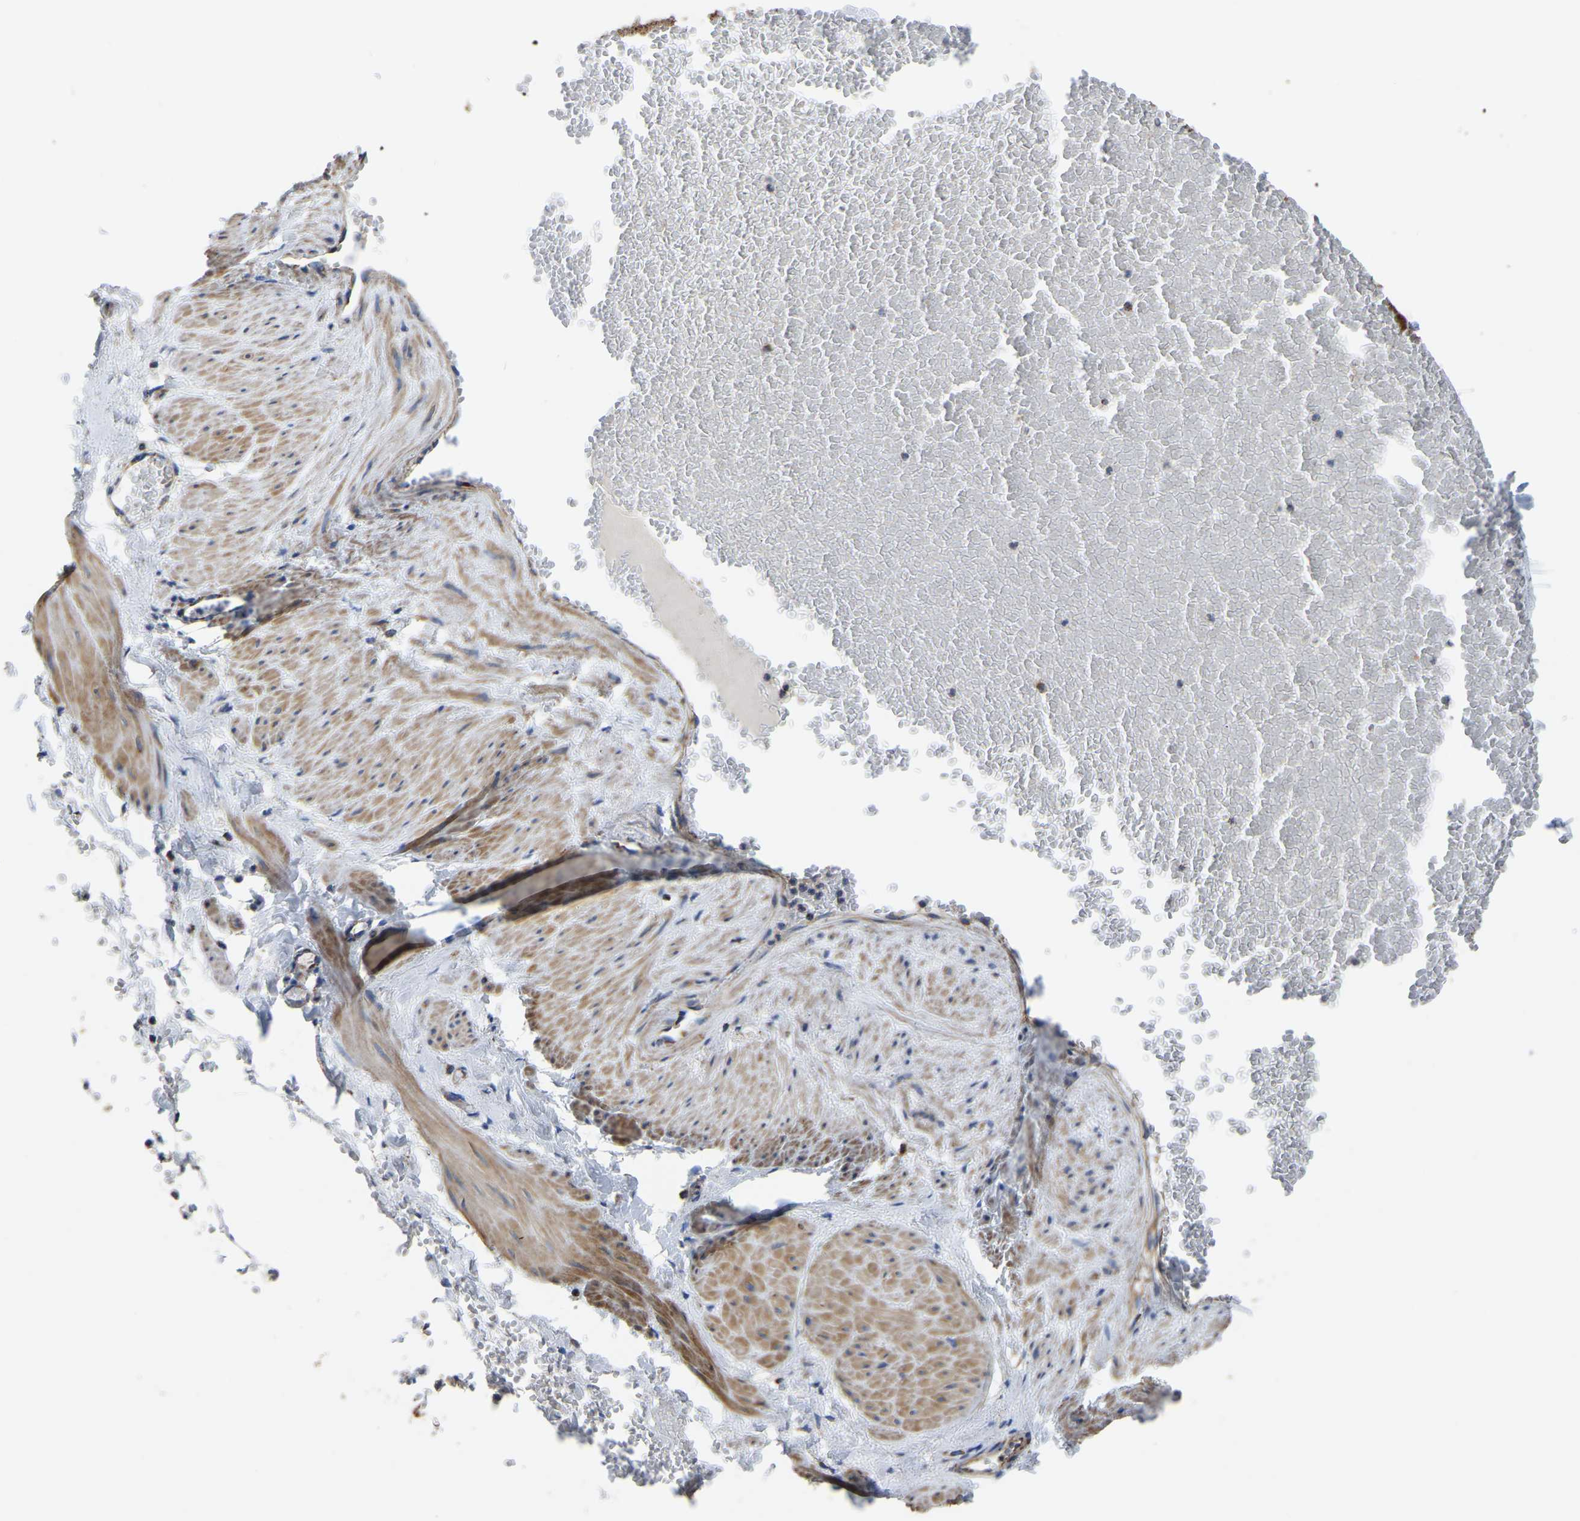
{"staining": {"intensity": "moderate", "quantity": ">75%", "location": "cytoplasmic/membranous"}, "tissue": "adipose tissue", "cell_type": "Adipocytes", "image_type": "normal", "snomed": [{"axis": "morphology", "description": "Normal tissue, NOS"}, {"axis": "topography", "description": "Soft tissue"}], "caption": "IHC of benign human adipose tissue shows medium levels of moderate cytoplasmic/membranous positivity in approximately >75% of adipocytes.", "gene": "ETFA", "patient": {"sex": "male", "age": 72}}